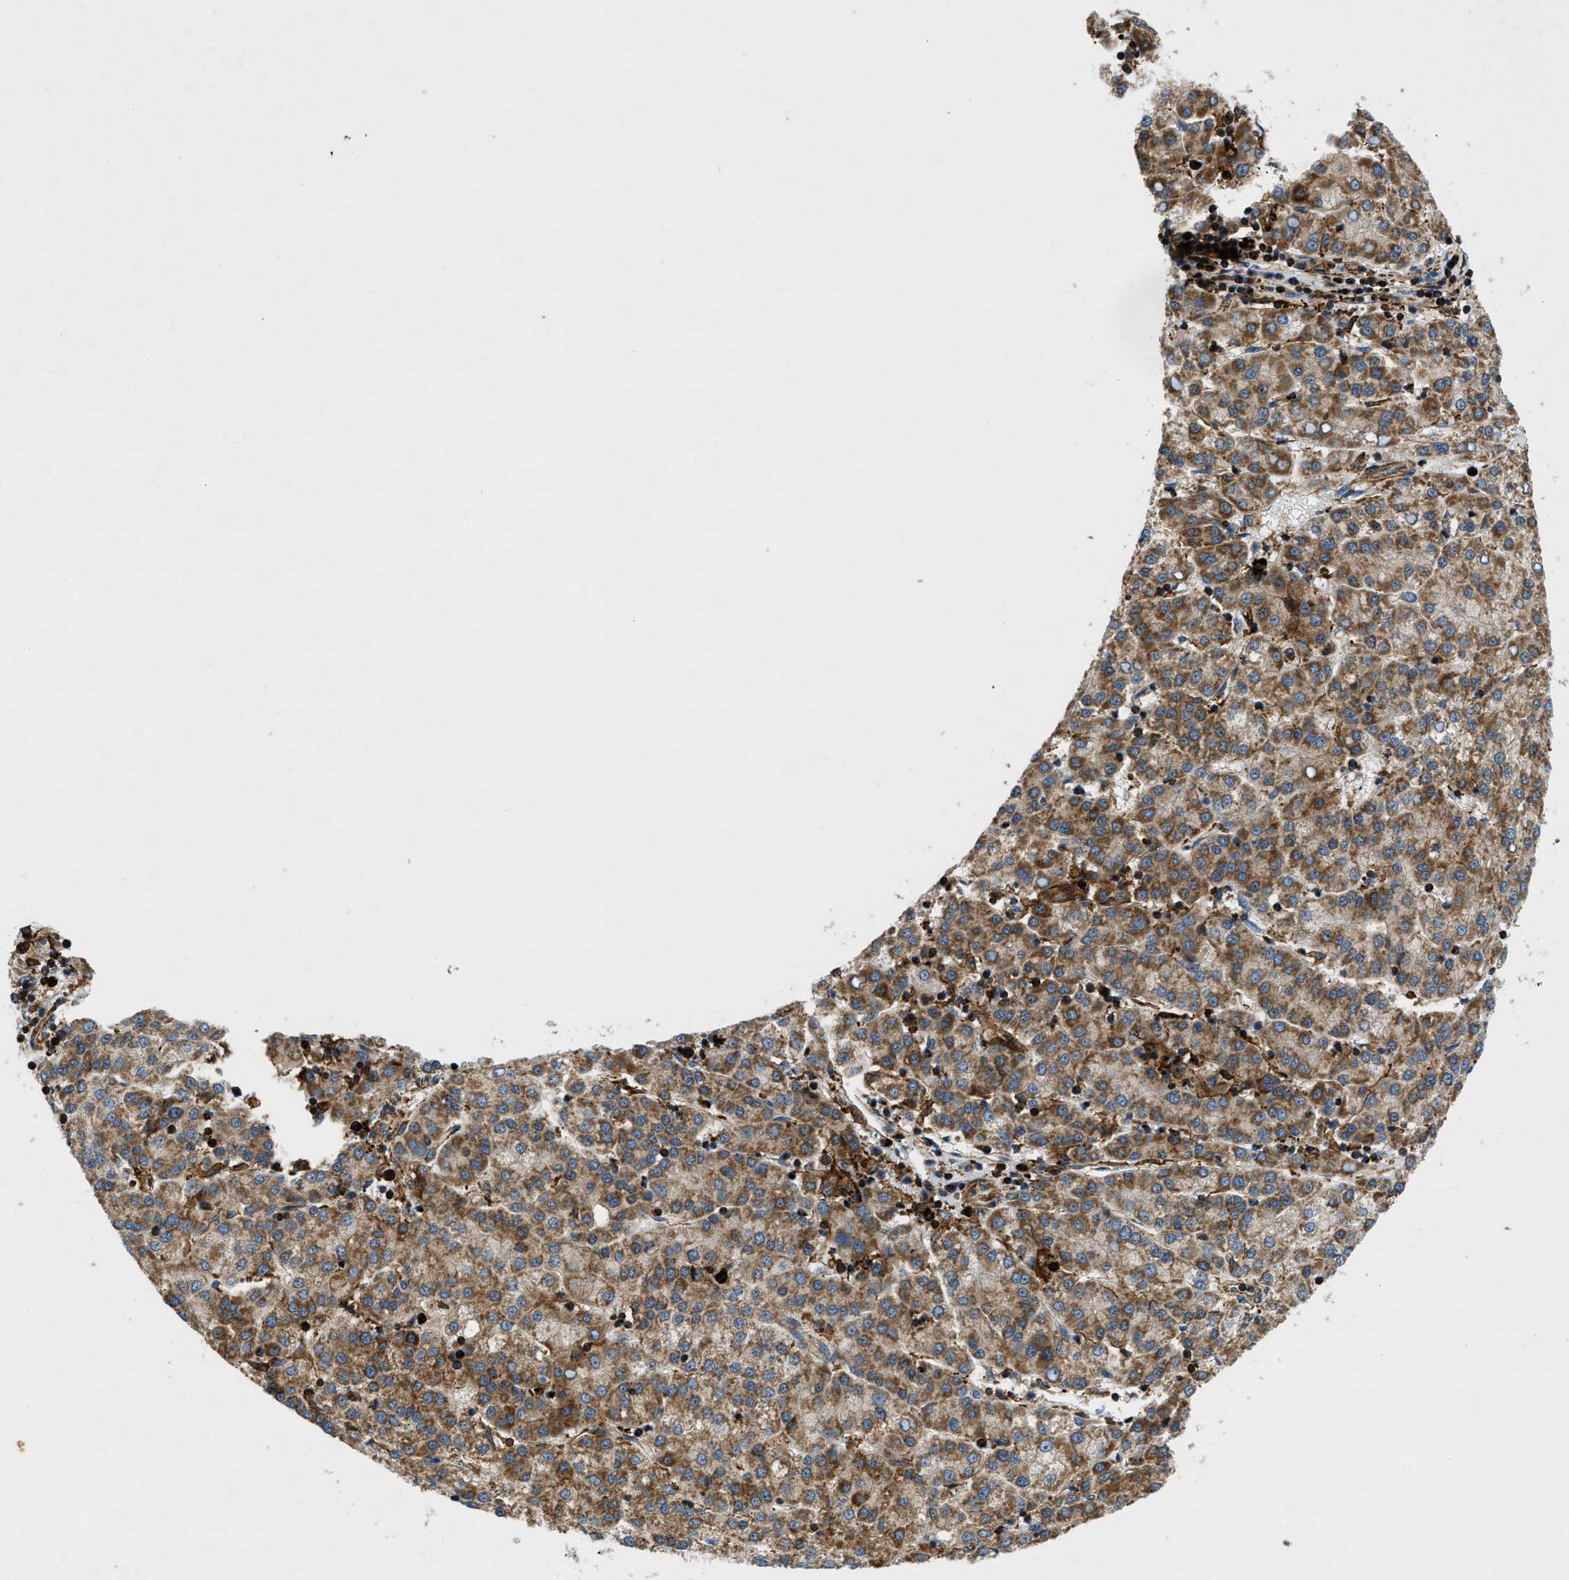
{"staining": {"intensity": "moderate", "quantity": ">75%", "location": "cytoplasmic/membranous"}, "tissue": "liver cancer", "cell_type": "Tumor cells", "image_type": "cancer", "snomed": [{"axis": "morphology", "description": "Carcinoma, Hepatocellular, NOS"}, {"axis": "topography", "description": "Liver"}], "caption": "Protein analysis of liver hepatocellular carcinoma tissue shows moderate cytoplasmic/membranous staining in about >75% of tumor cells.", "gene": "DHODH", "patient": {"sex": "female", "age": 58}}